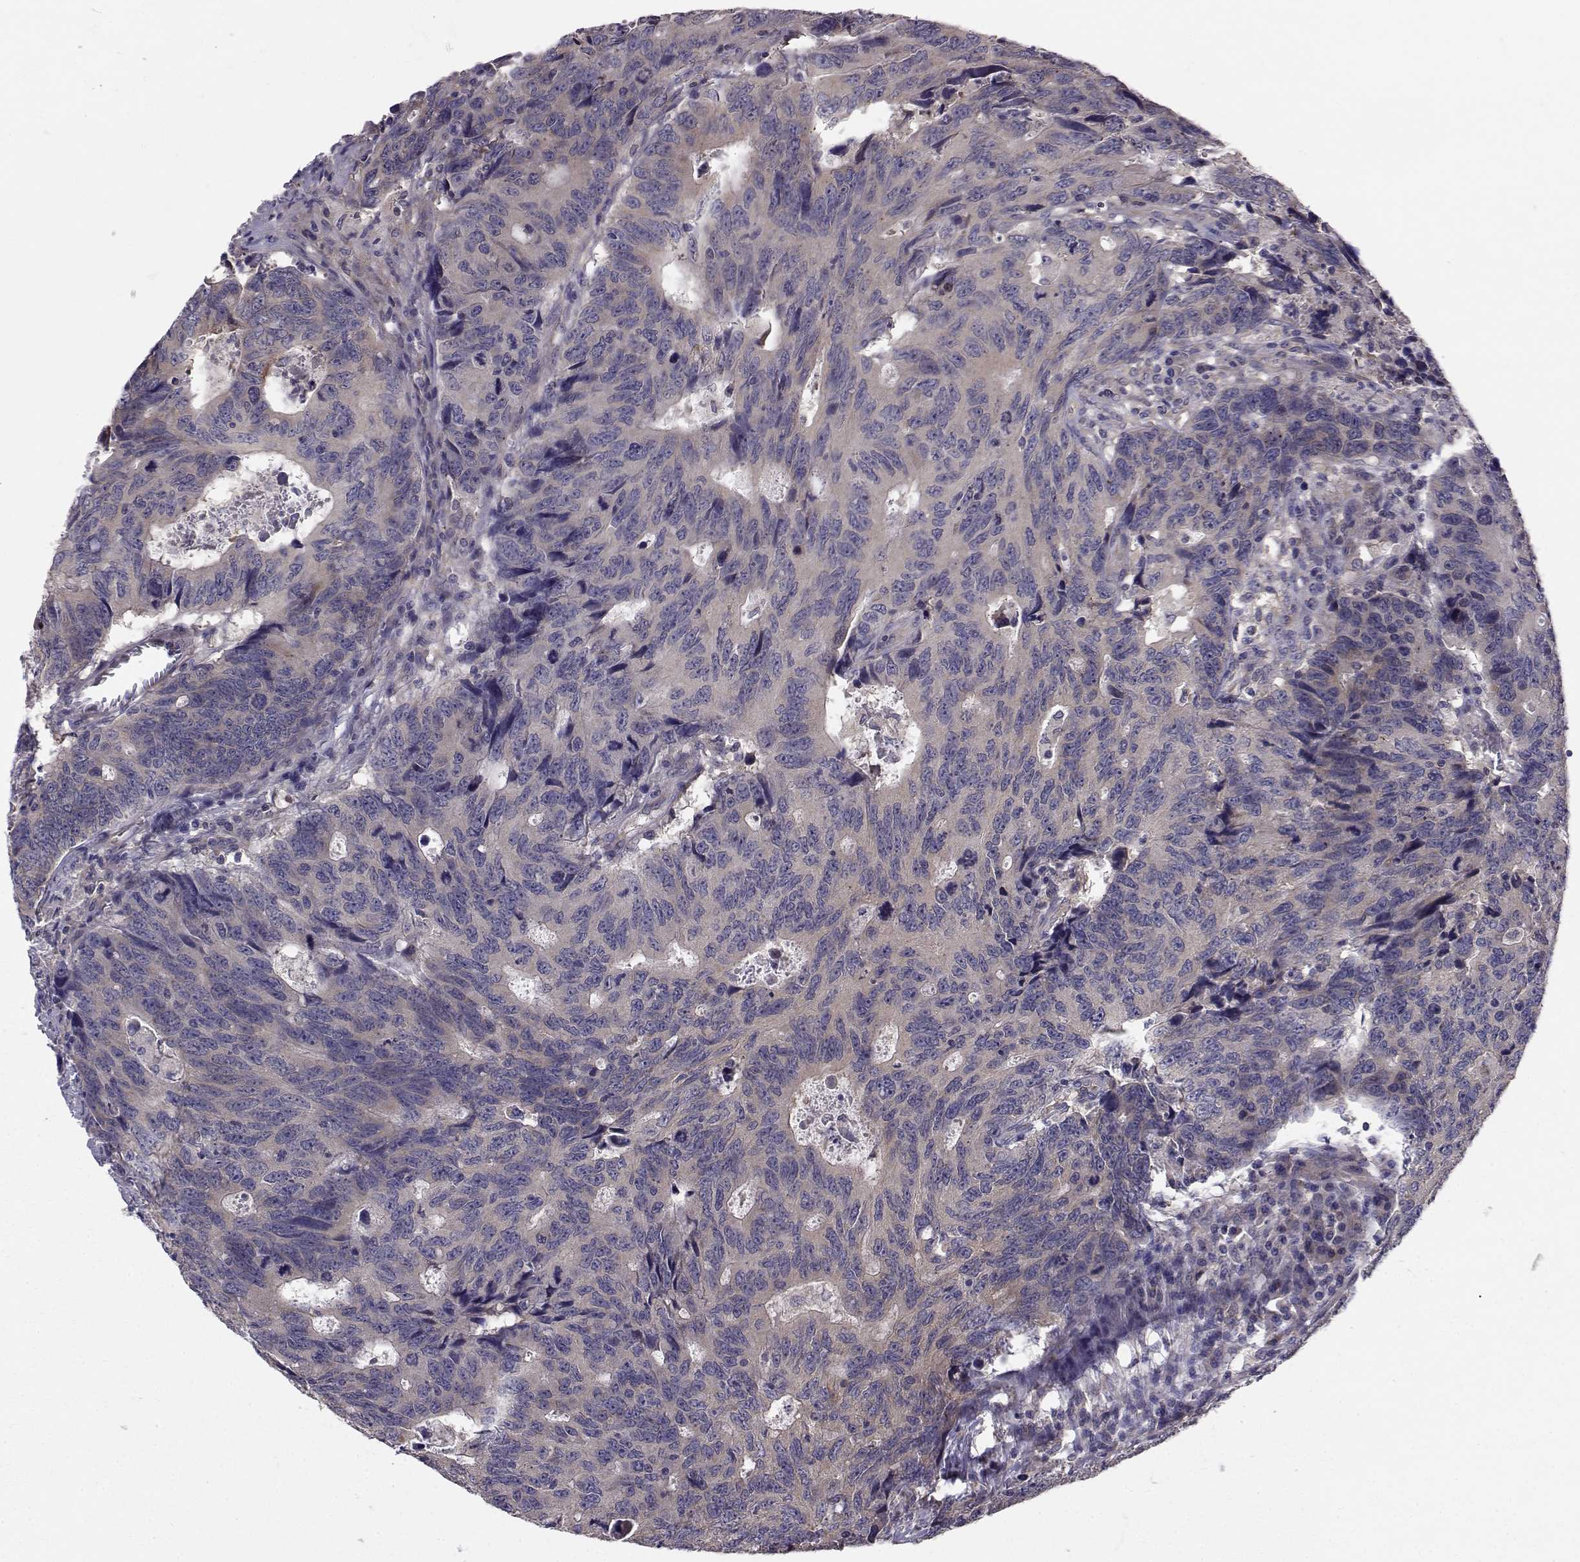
{"staining": {"intensity": "moderate", "quantity": "<25%", "location": "cytoplasmic/membranous"}, "tissue": "colorectal cancer", "cell_type": "Tumor cells", "image_type": "cancer", "snomed": [{"axis": "morphology", "description": "Adenocarcinoma, NOS"}, {"axis": "topography", "description": "Colon"}], "caption": "This micrograph shows immunohistochemistry staining of adenocarcinoma (colorectal), with low moderate cytoplasmic/membranous expression in approximately <25% of tumor cells.", "gene": "PEX5L", "patient": {"sex": "female", "age": 77}}